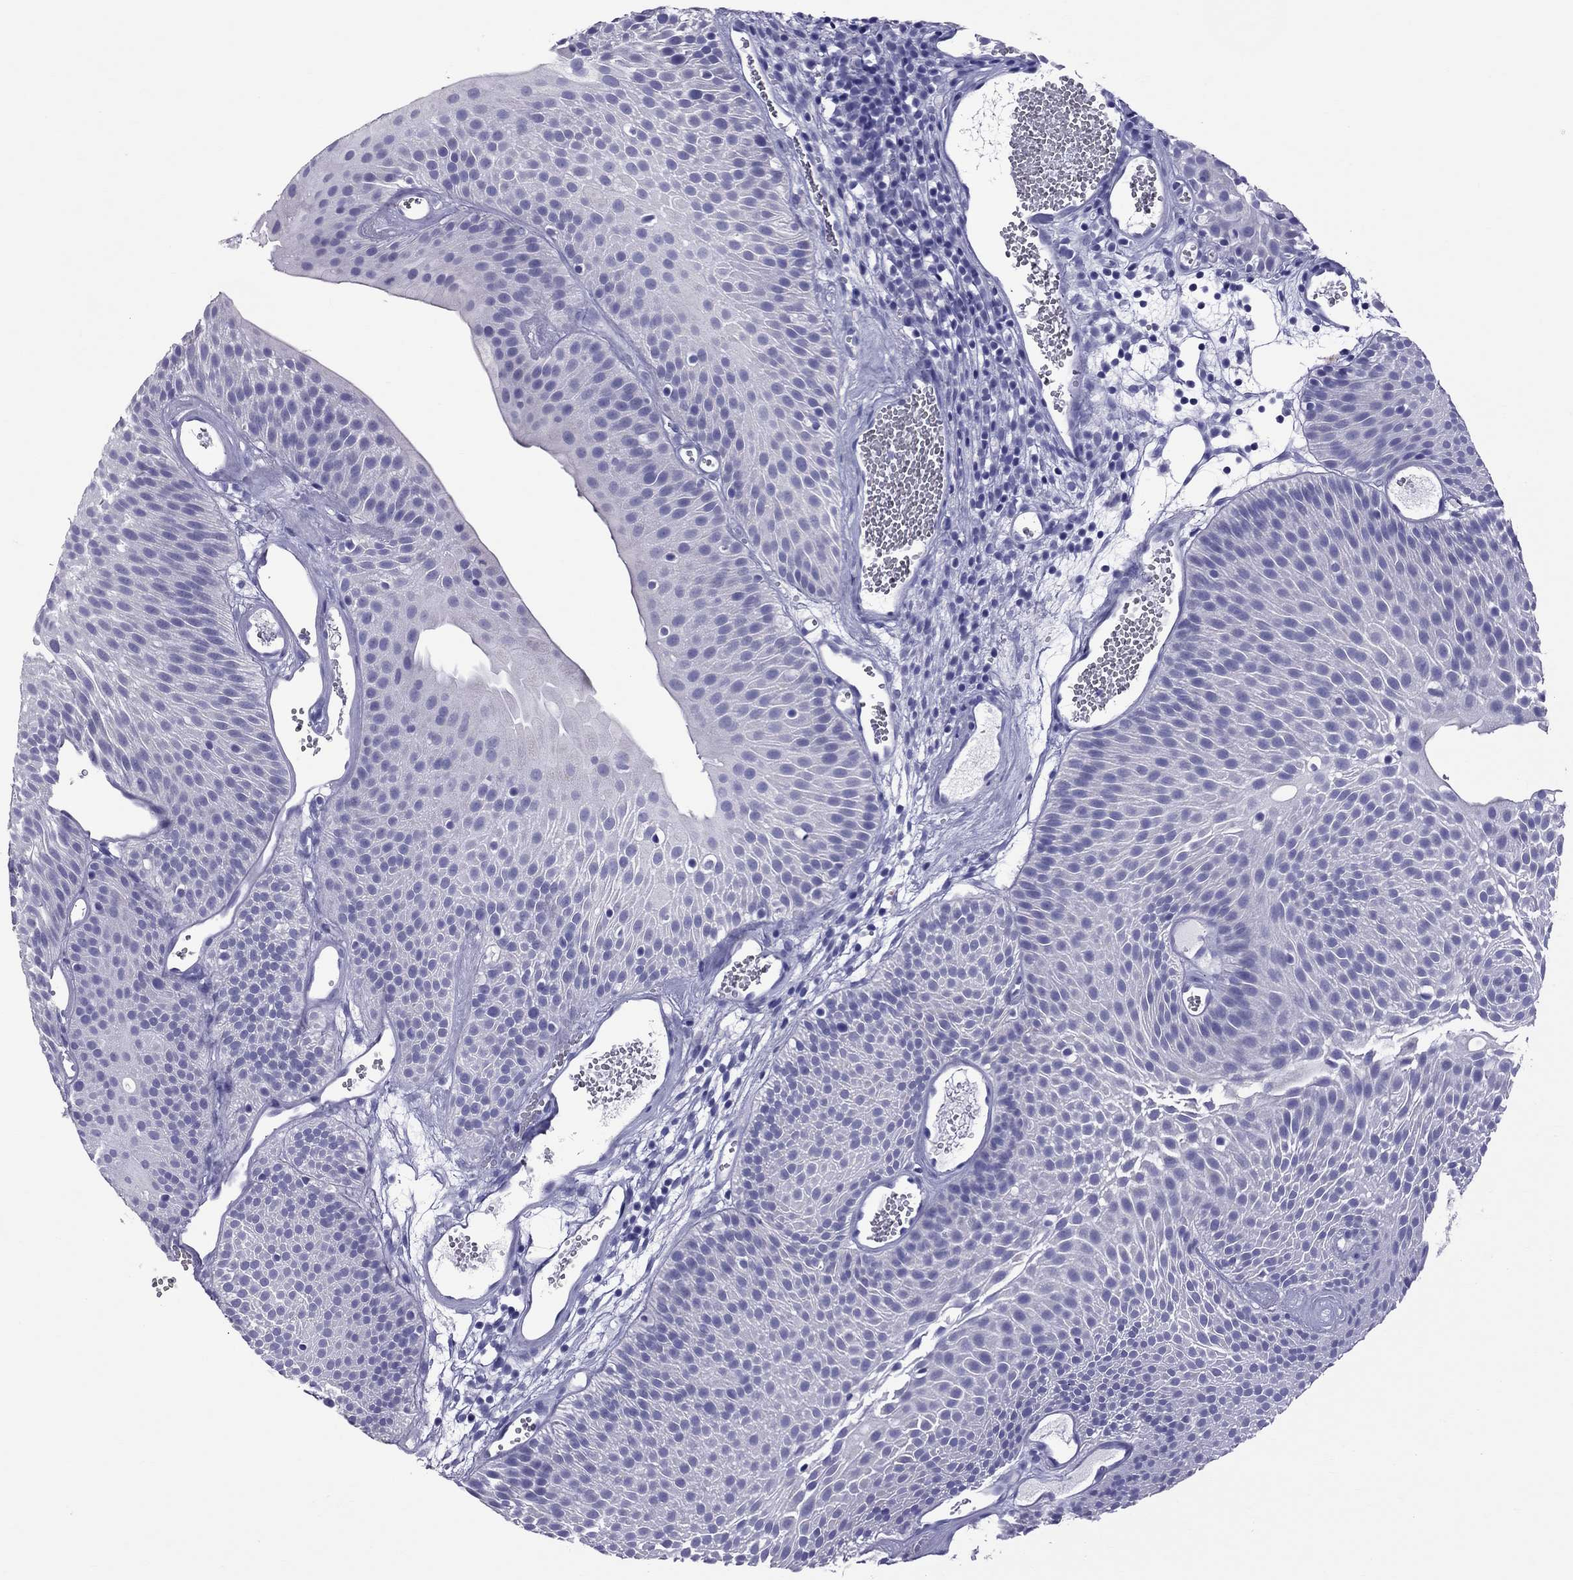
{"staining": {"intensity": "negative", "quantity": "none", "location": "none"}, "tissue": "urothelial cancer", "cell_type": "Tumor cells", "image_type": "cancer", "snomed": [{"axis": "morphology", "description": "Urothelial carcinoma, Low grade"}, {"axis": "topography", "description": "Urinary bladder"}], "caption": "Protein analysis of urothelial carcinoma (low-grade) displays no significant positivity in tumor cells.", "gene": "TTLL13", "patient": {"sex": "male", "age": 52}}